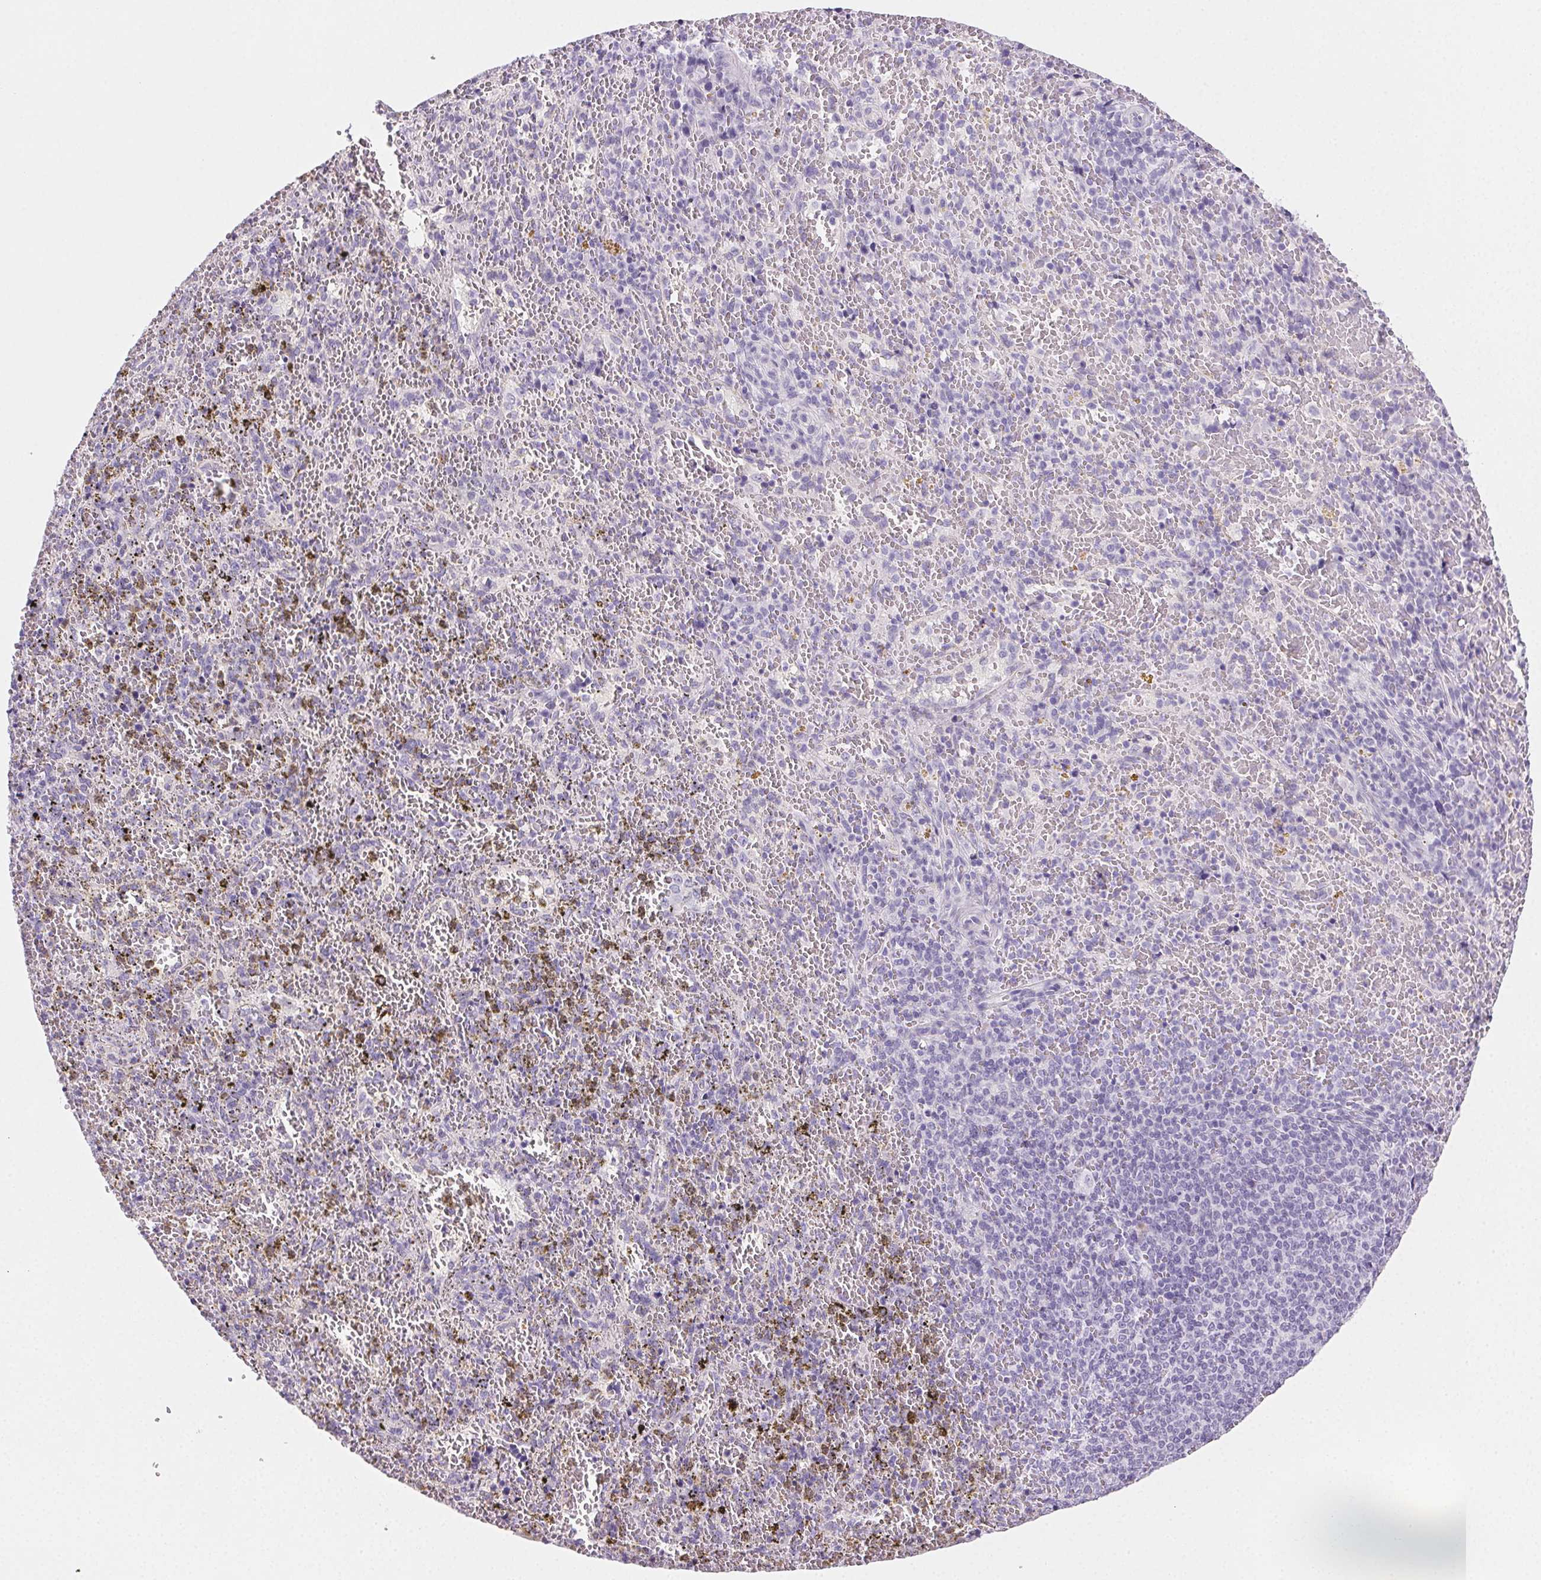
{"staining": {"intensity": "negative", "quantity": "none", "location": "none"}, "tissue": "spleen", "cell_type": "Cells in red pulp", "image_type": "normal", "snomed": [{"axis": "morphology", "description": "Normal tissue, NOS"}, {"axis": "topography", "description": "Spleen"}], "caption": "Immunohistochemistry (IHC) of benign spleen exhibits no positivity in cells in red pulp.", "gene": "PRSS1", "patient": {"sex": "female", "age": 50}}